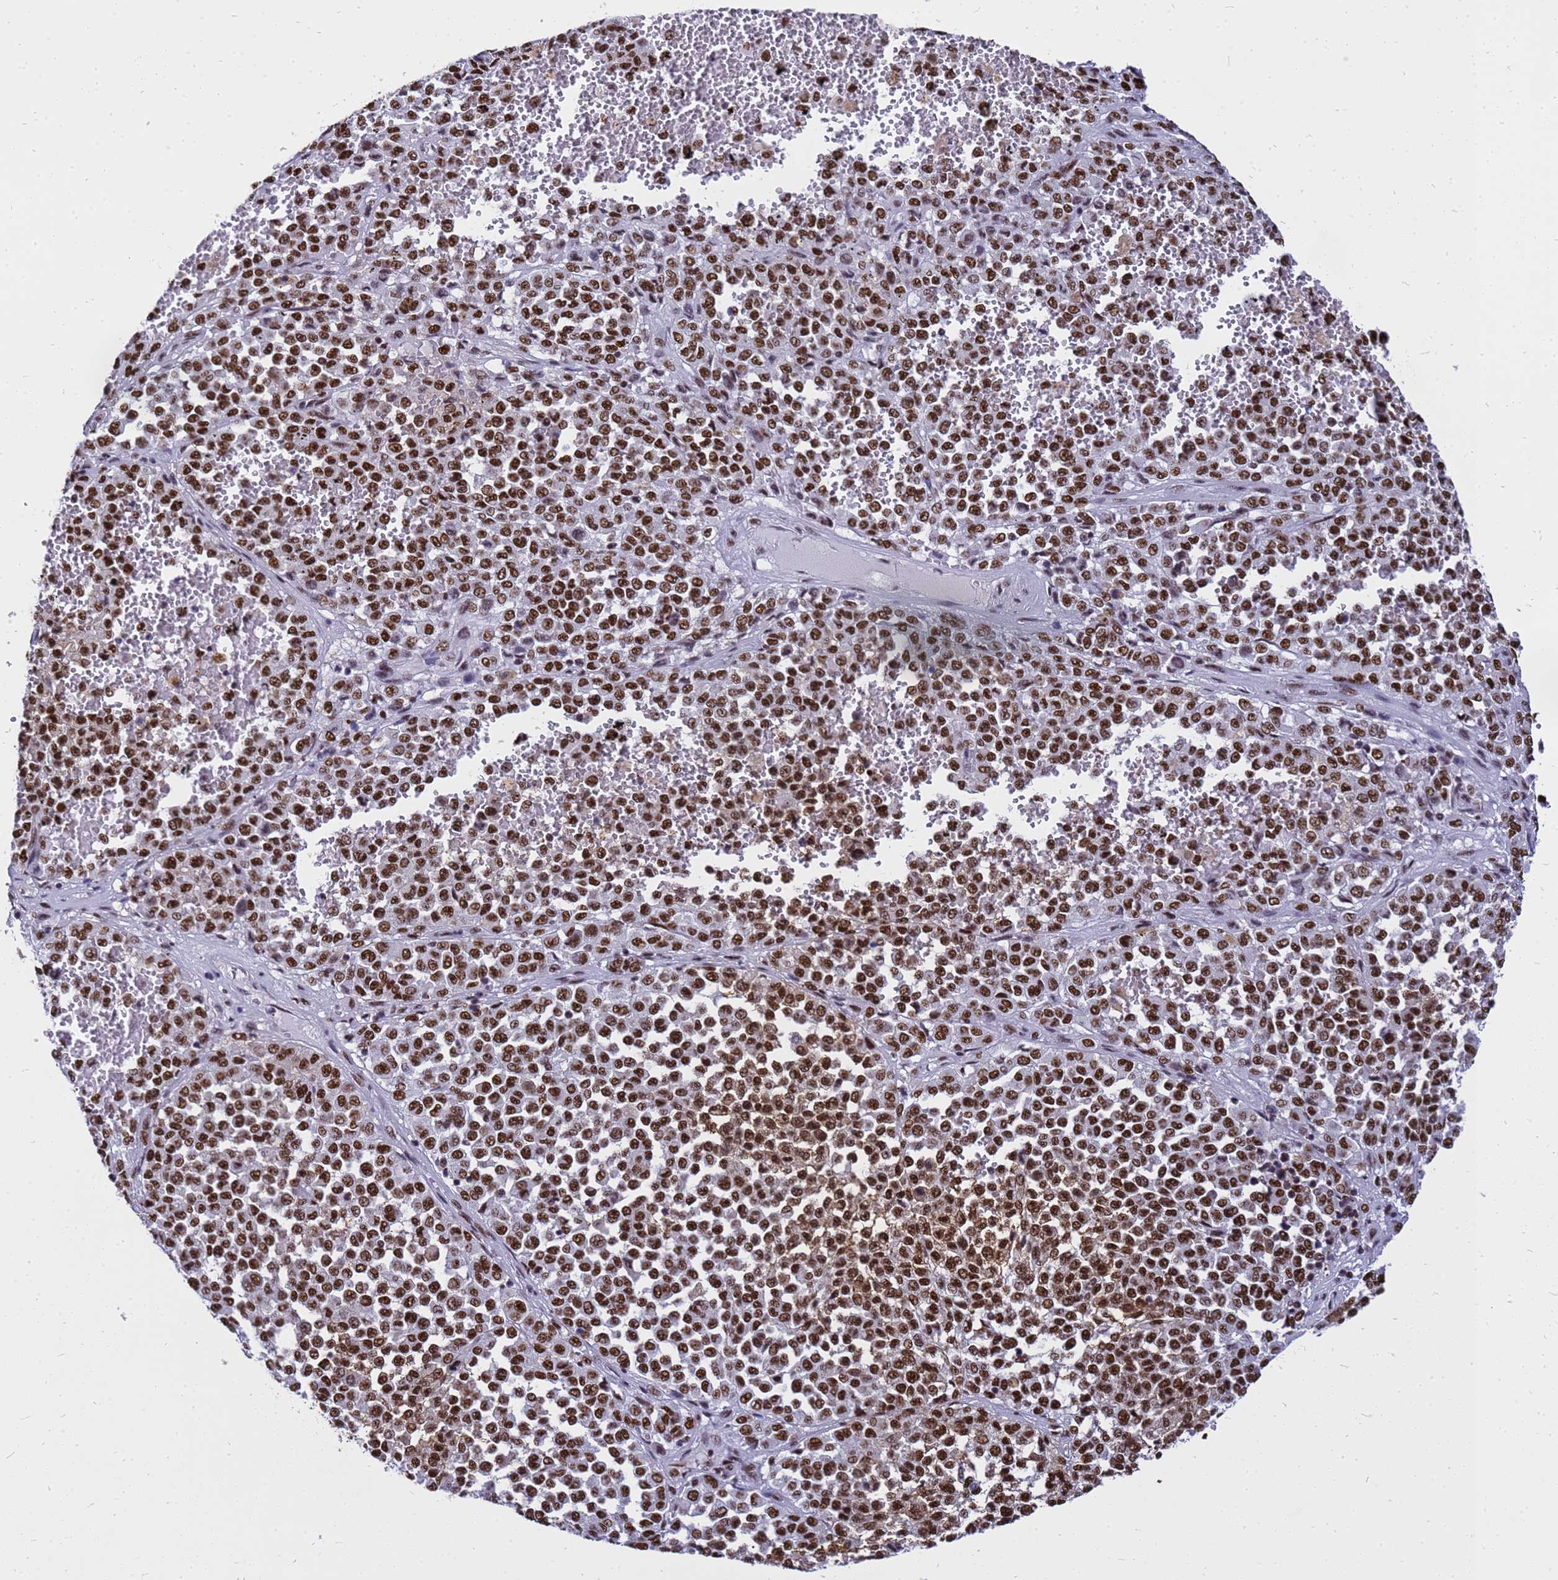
{"staining": {"intensity": "strong", "quantity": ">75%", "location": "nuclear"}, "tissue": "melanoma", "cell_type": "Tumor cells", "image_type": "cancer", "snomed": [{"axis": "morphology", "description": "Malignant melanoma, Metastatic site"}, {"axis": "topography", "description": "Pancreas"}], "caption": "The immunohistochemical stain labels strong nuclear positivity in tumor cells of malignant melanoma (metastatic site) tissue. The staining was performed using DAB (3,3'-diaminobenzidine), with brown indicating positive protein expression. Nuclei are stained blue with hematoxylin.", "gene": "SART3", "patient": {"sex": "female", "age": 30}}